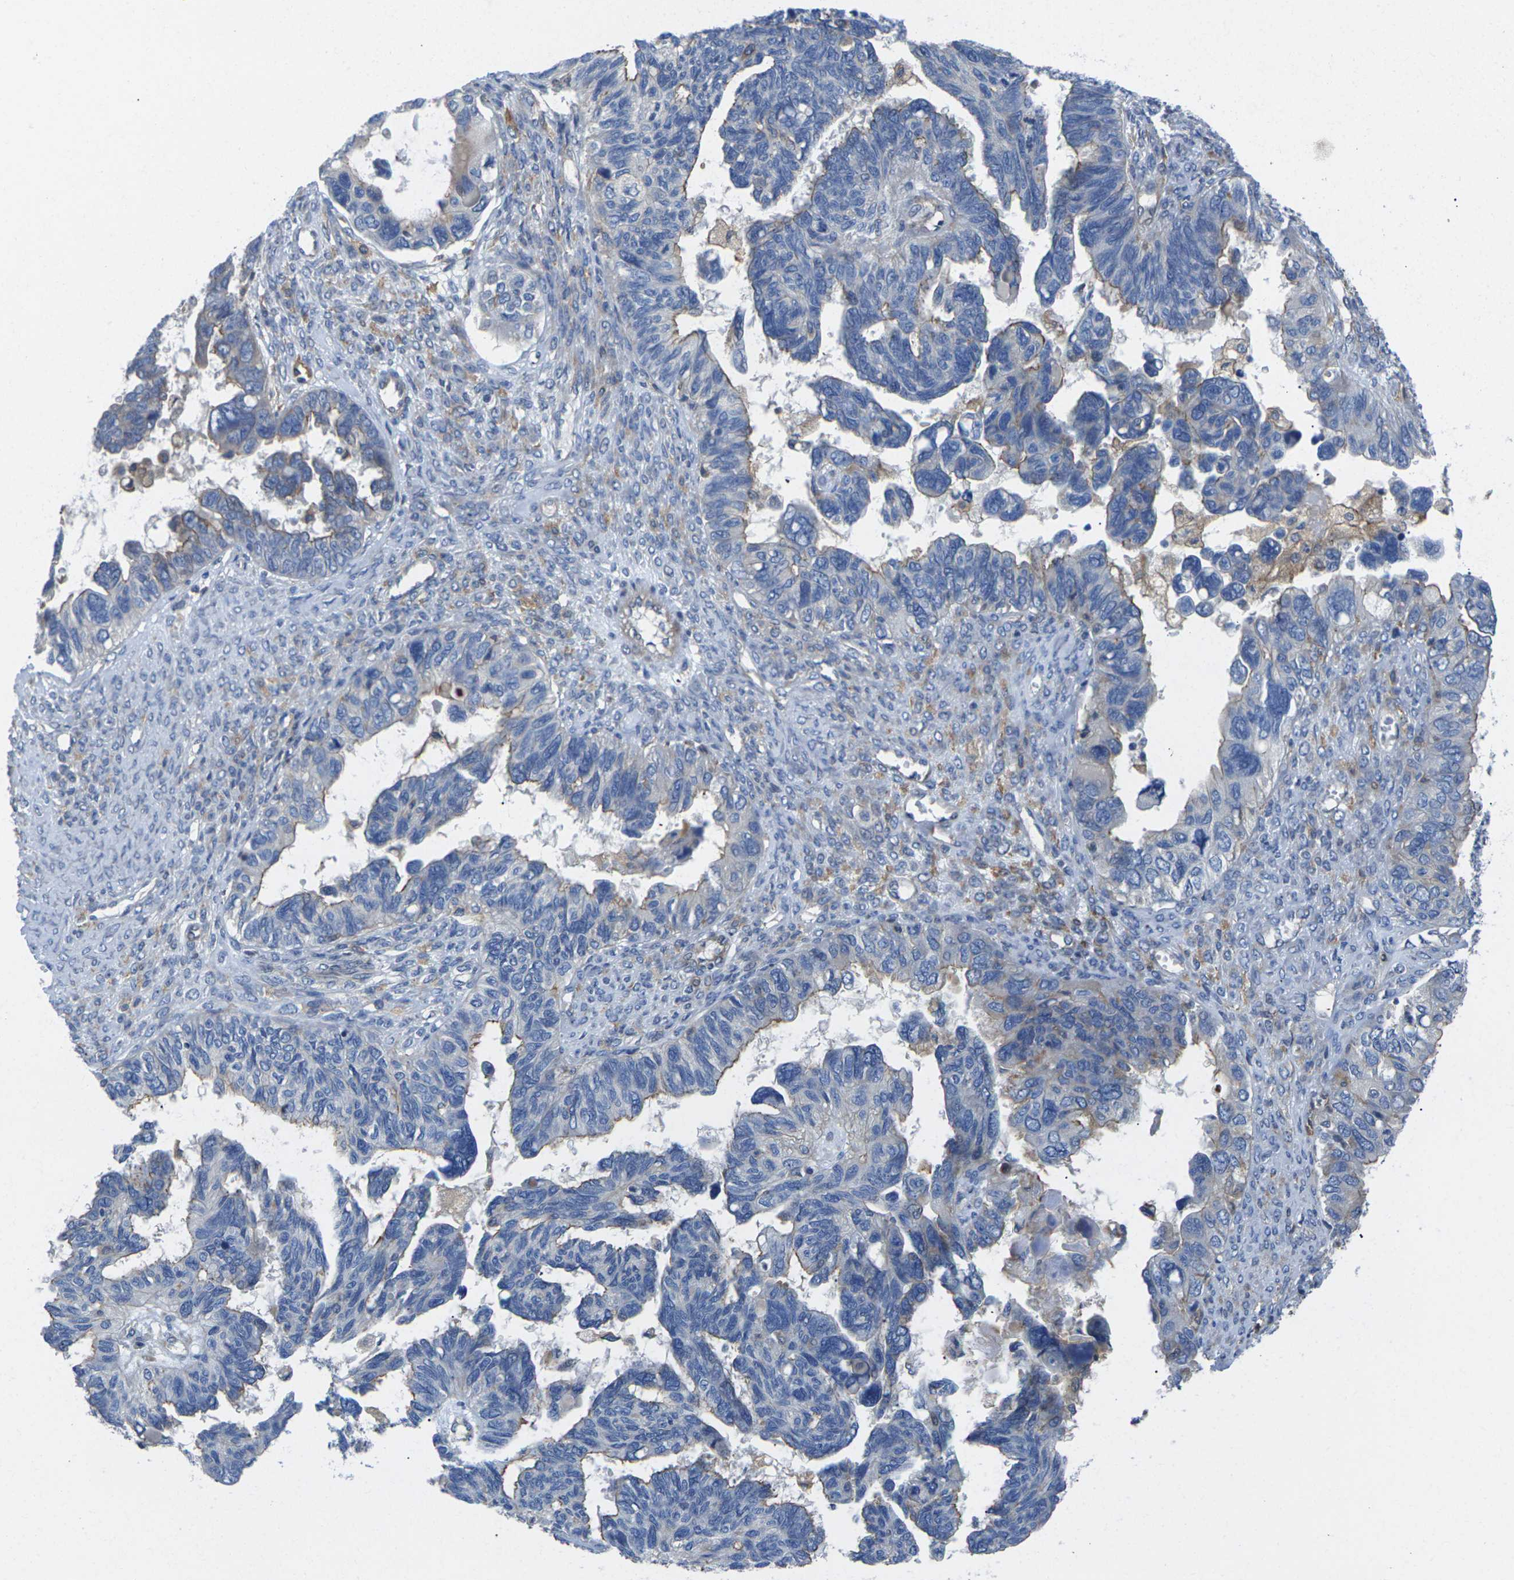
{"staining": {"intensity": "moderate", "quantity": "<25%", "location": "cytoplasmic/membranous"}, "tissue": "ovarian cancer", "cell_type": "Tumor cells", "image_type": "cancer", "snomed": [{"axis": "morphology", "description": "Cystadenocarcinoma, serous, NOS"}, {"axis": "topography", "description": "Ovary"}], "caption": "This histopathology image exhibits IHC staining of human ovarian serous cystadenocarcinoma, with low moderate cytoplasmic/membranous positivity in approximately <25% of tumor cells.", "gene": "SCNN1A", "patient": {"sex": "female", "age": 79}}